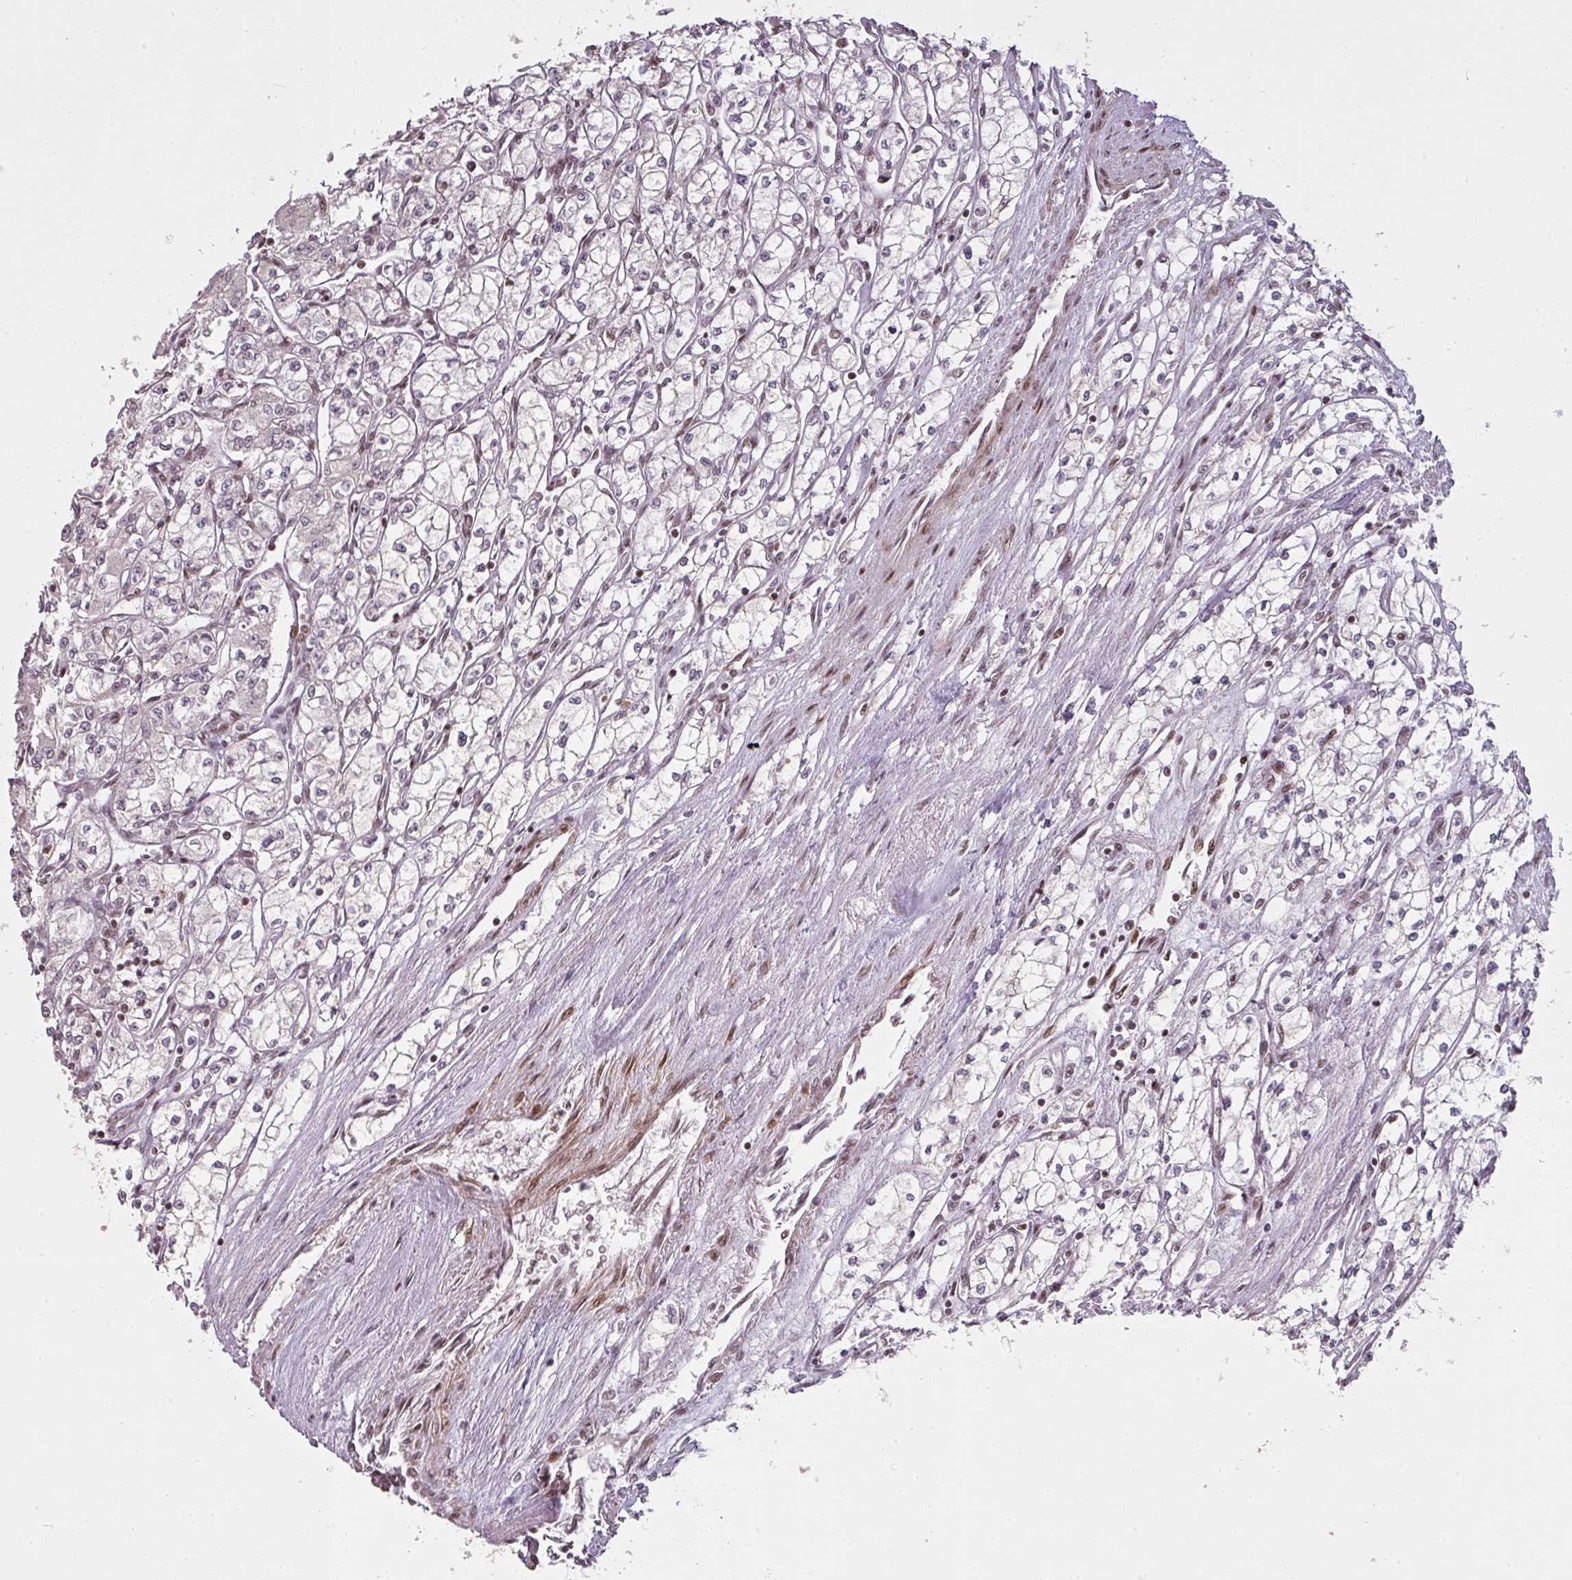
{"staining": {"intensity": "negative", "quantity": "none", "location": "none"}, "tissue": "renal cancer", "cell_type": "Tumor cells", "image_type": "cancer", "snomed": [{"axis": "morphology", "description": "Adenocarcinoma, NOS"}, {"axis": "topography", "description": "Kidney"}], "caption": "Tumor cells show no significant protein staining in renal adenocarcinoma. The staining was performed using DAB to visualize the protein expression in brown, while the nuclei were stained in blue with hematoxylin (Magnification: 20x).", "gene": "GPRIN2", "patient": {"sex": "male", "age": 59}}